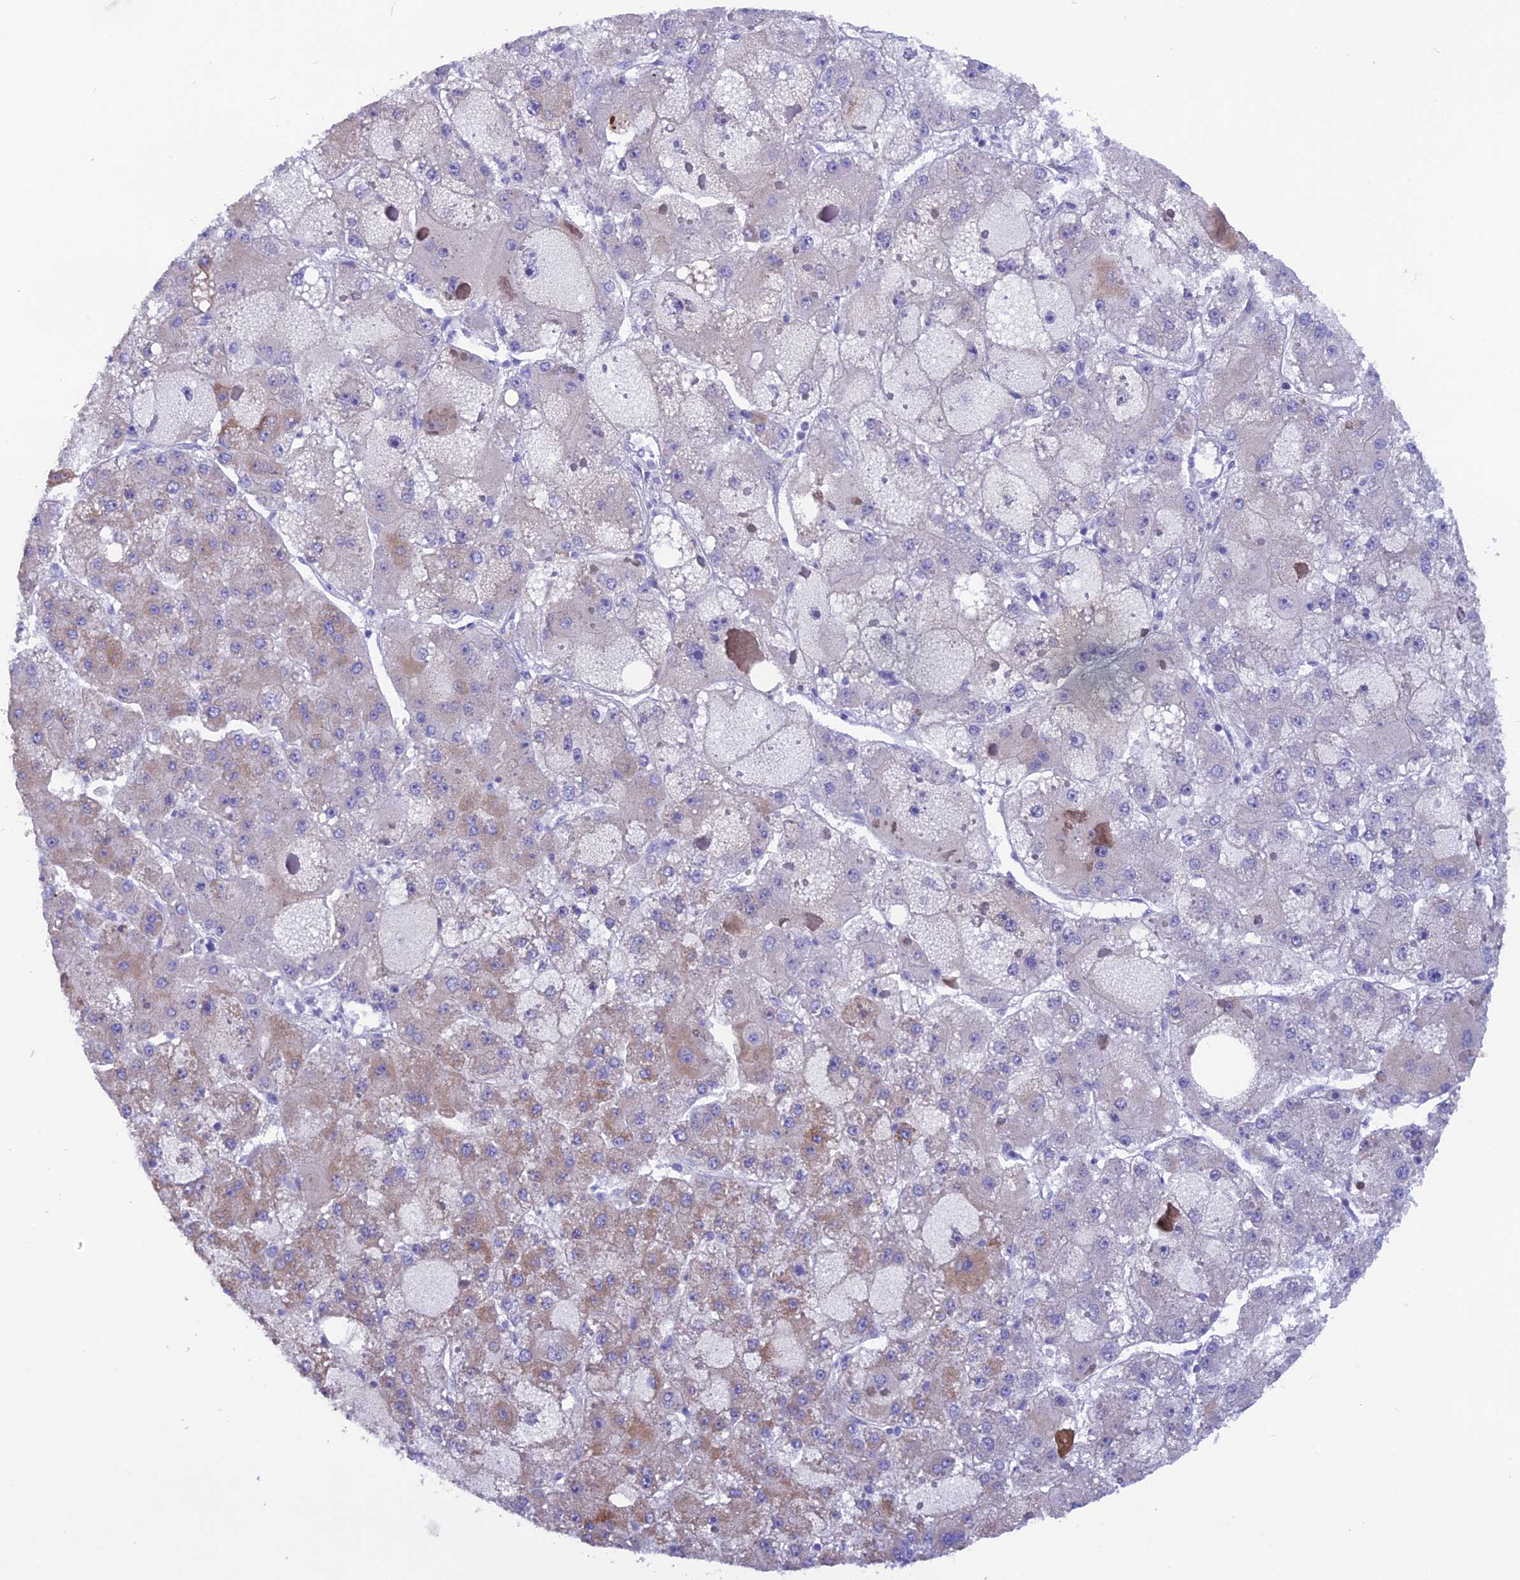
{"staining": {"intensity": "weak", "quantity": "<25%", "location": "cytoplasmic/membranous"}, "tissue": "liver cancer", "cell_type": "Tumor cells", "image_type": "cancer", "snomed": [{"axis": "morphology", "description": "Carcinoma, Hepatocellular, NOS"}, {"axis": "topography", "description": "Liver"}], "caption": "High power microscopy image of an immunohistochemistry micrograph of liver cancer, revealing no significant staining in tumor cells. (DAB immunohistochemistry with hematoxylin counter stain).", "gene": "TMEM138", "patient": {"sex": "female", "age": 73}}